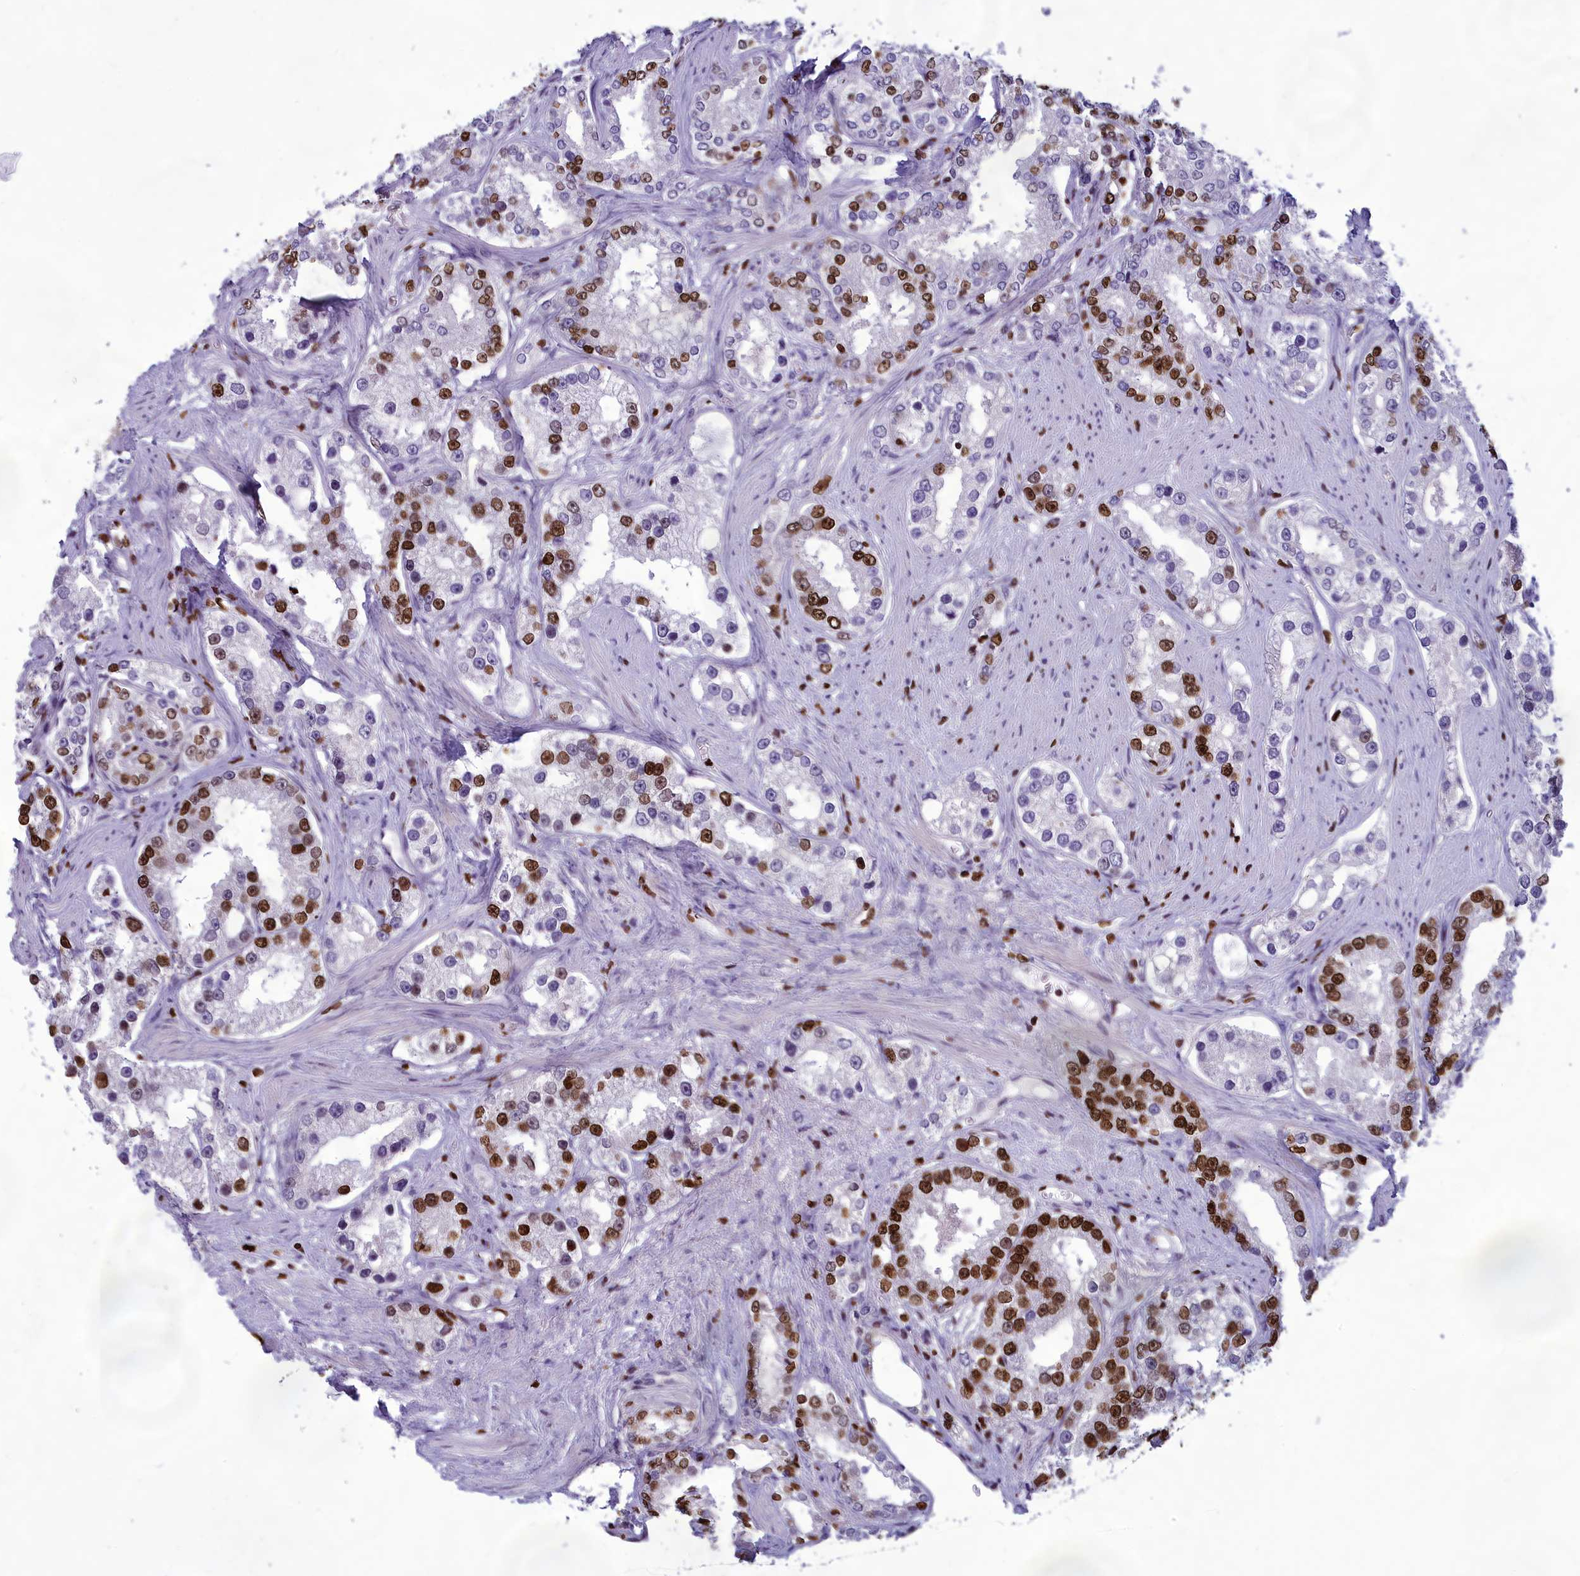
{"staining": {"intensity": "strong", "quantity": "25%-75%", "location": "nuclear"}, "tissue": "prostate cancer", "cell_type": "Tumor cells", "image_type": "cancer", "snomed": [{"axis": "morphology", "description": "Normal tissue, NOS"}, {"axis": "morphology", "description": "Adenocarcinoma, High grade"}, {"axis": "topography", "description": "Prostate"}], "caption": "A brown stain labels strong nuclear staining of a protein in human prostate cancer tumor cells.", "gene": "AKAP17A", "patient": {"sex": "male", "age": 83}}